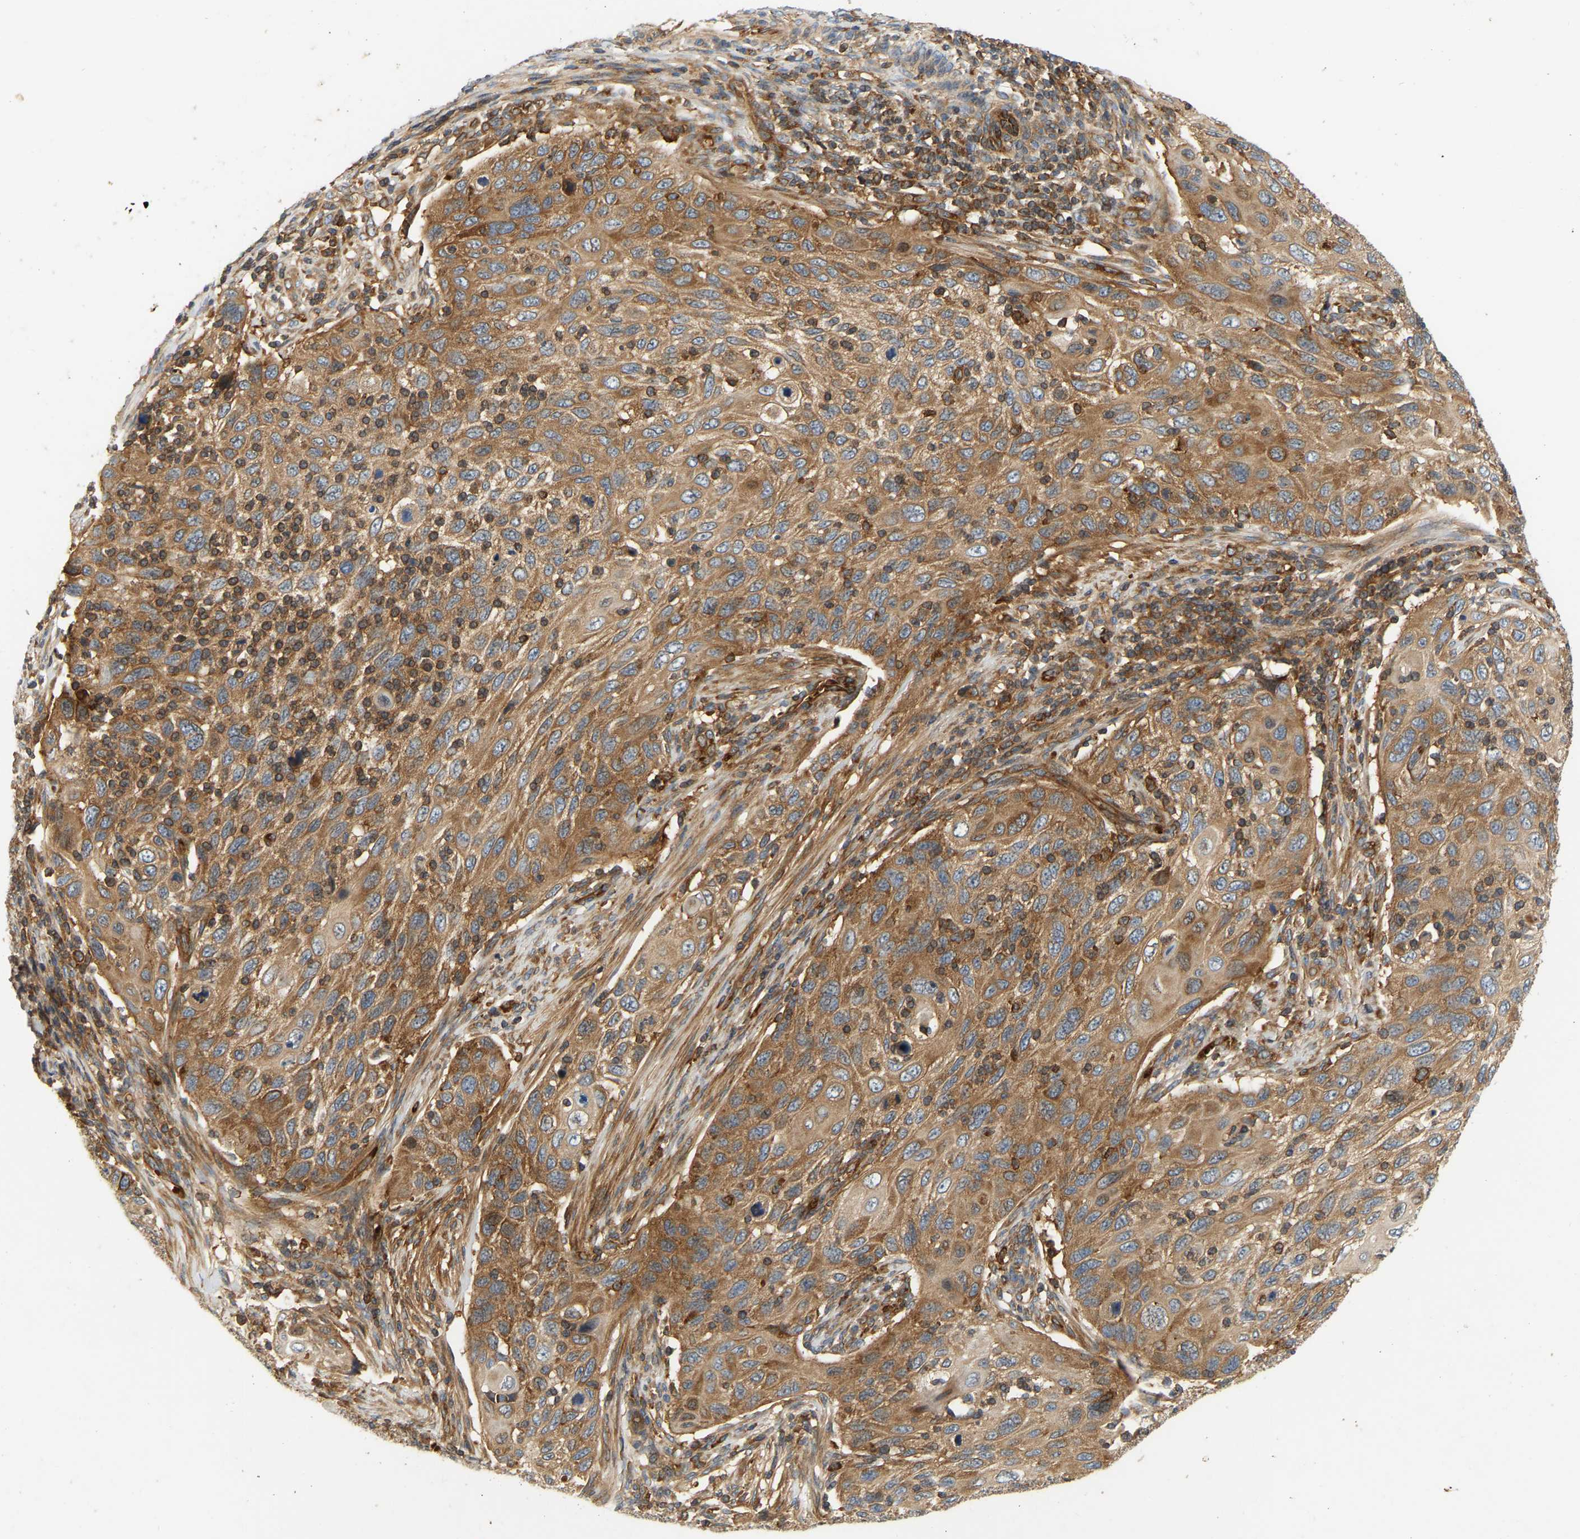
{"staining": {"intensity": "moderate", "quantity": ">75%", "location": "cytoplasmic/membranous"}, "tissue": "cervical cancer", "cell_type": "Tumor cells", "image_type": "cancer", "snomed": [{"axis": "morphology", "description": "Squamous cell carcinoma, NOS"}, {"axis": "topography", "description": "Cervix"}], "caption": "Protein staining shows moderate cytoplasmic/membranous expression in about >75% of tumor cells in cervical cancer.", "gene": "AKAP13", "patient": {"sex": "female", "age": 70}}